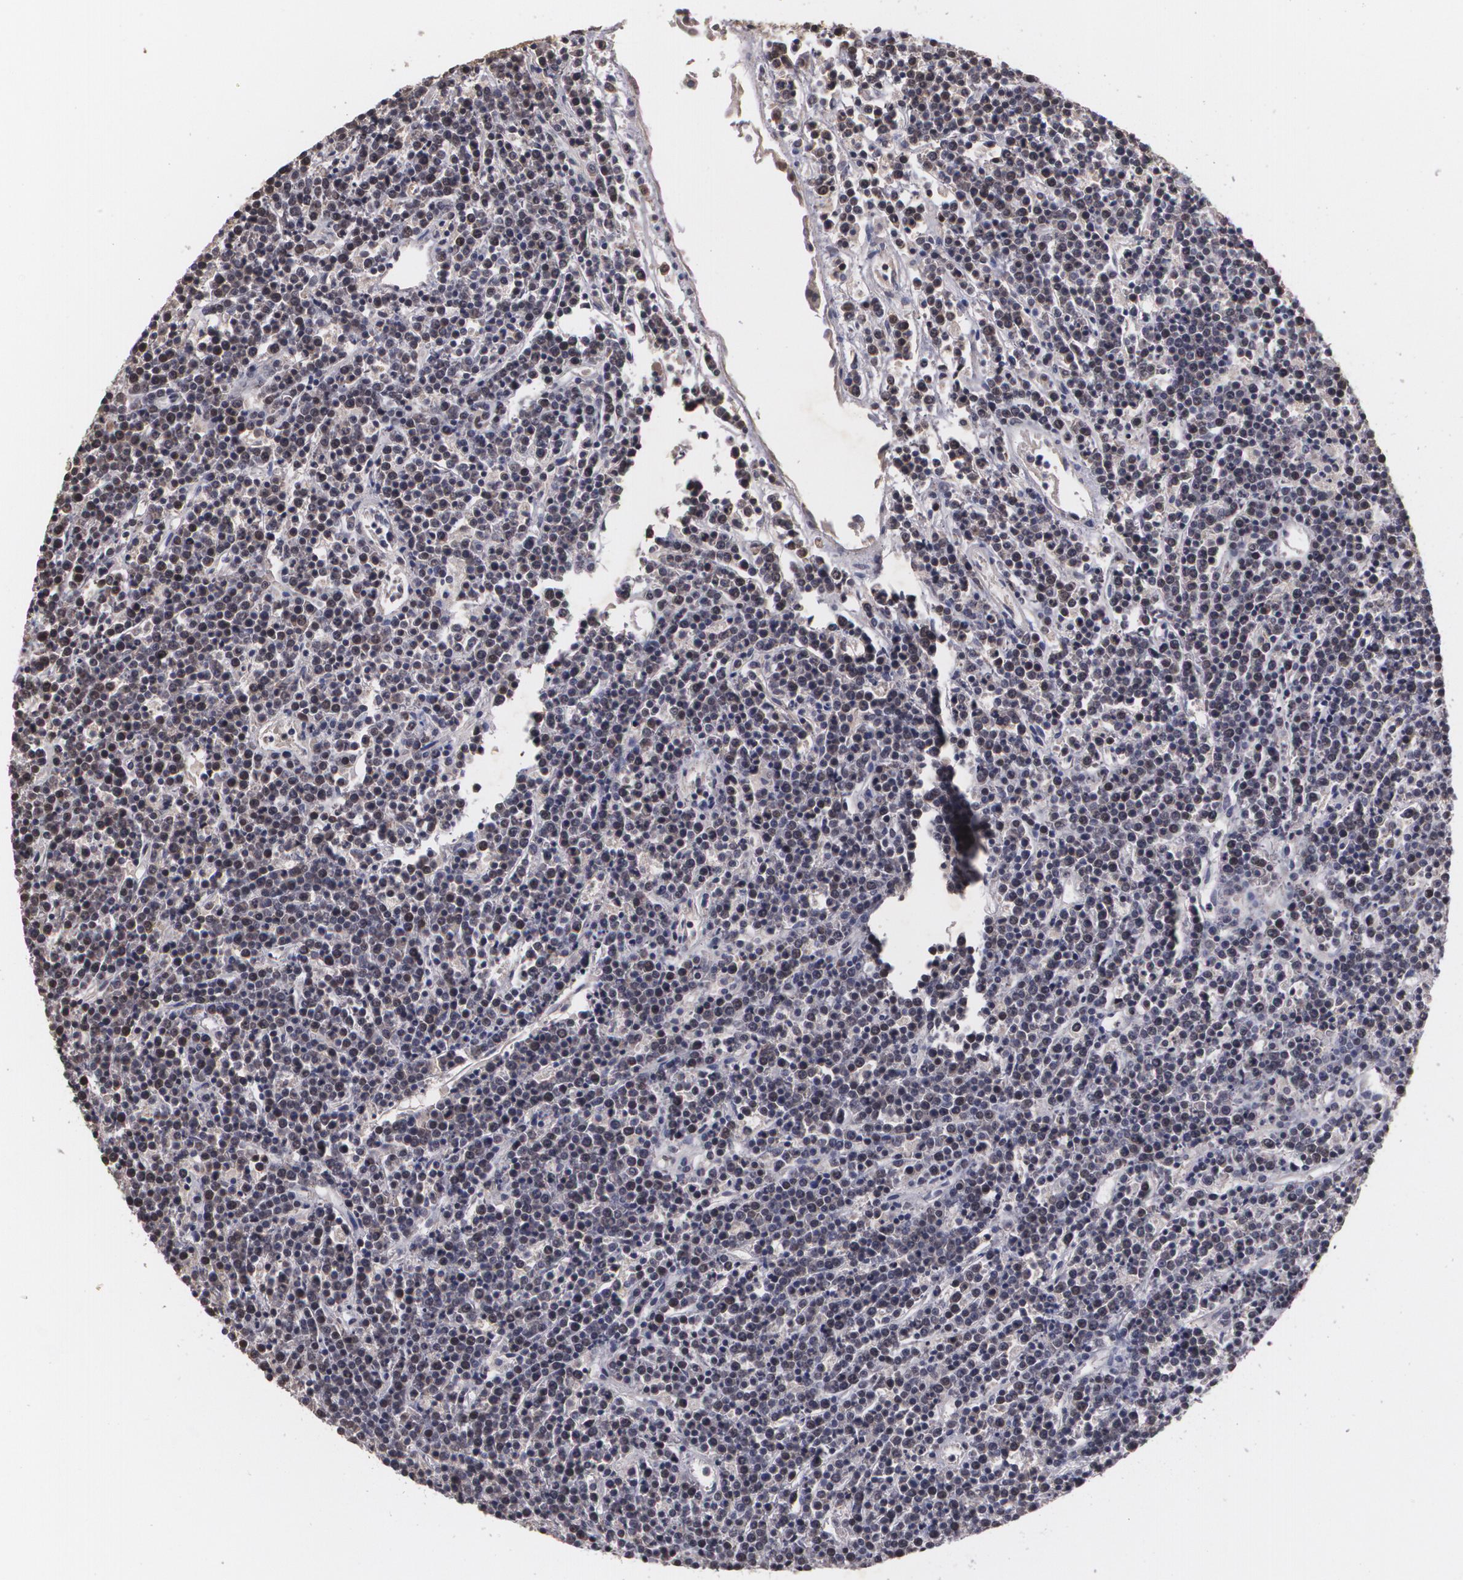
{"staining": {"intensity": "negative", "quantity": "none", "location": "none"}, "tissue": "lymphoma", "cell_type": "Tumor cells", "image_type": "cancer", "snomed": [{"axis": "morphology", "description": "Malignant lymphoma, non-Hodgkin's type, High grade"}, {"axis": "topography", "description": "Ovary"}], "caption": "Lymphoma stained for a protein using immunohistochemistry displays no expression tumor cells.", "gene": "BRCA1", "patient": {"sex": "female", "age": 56}}